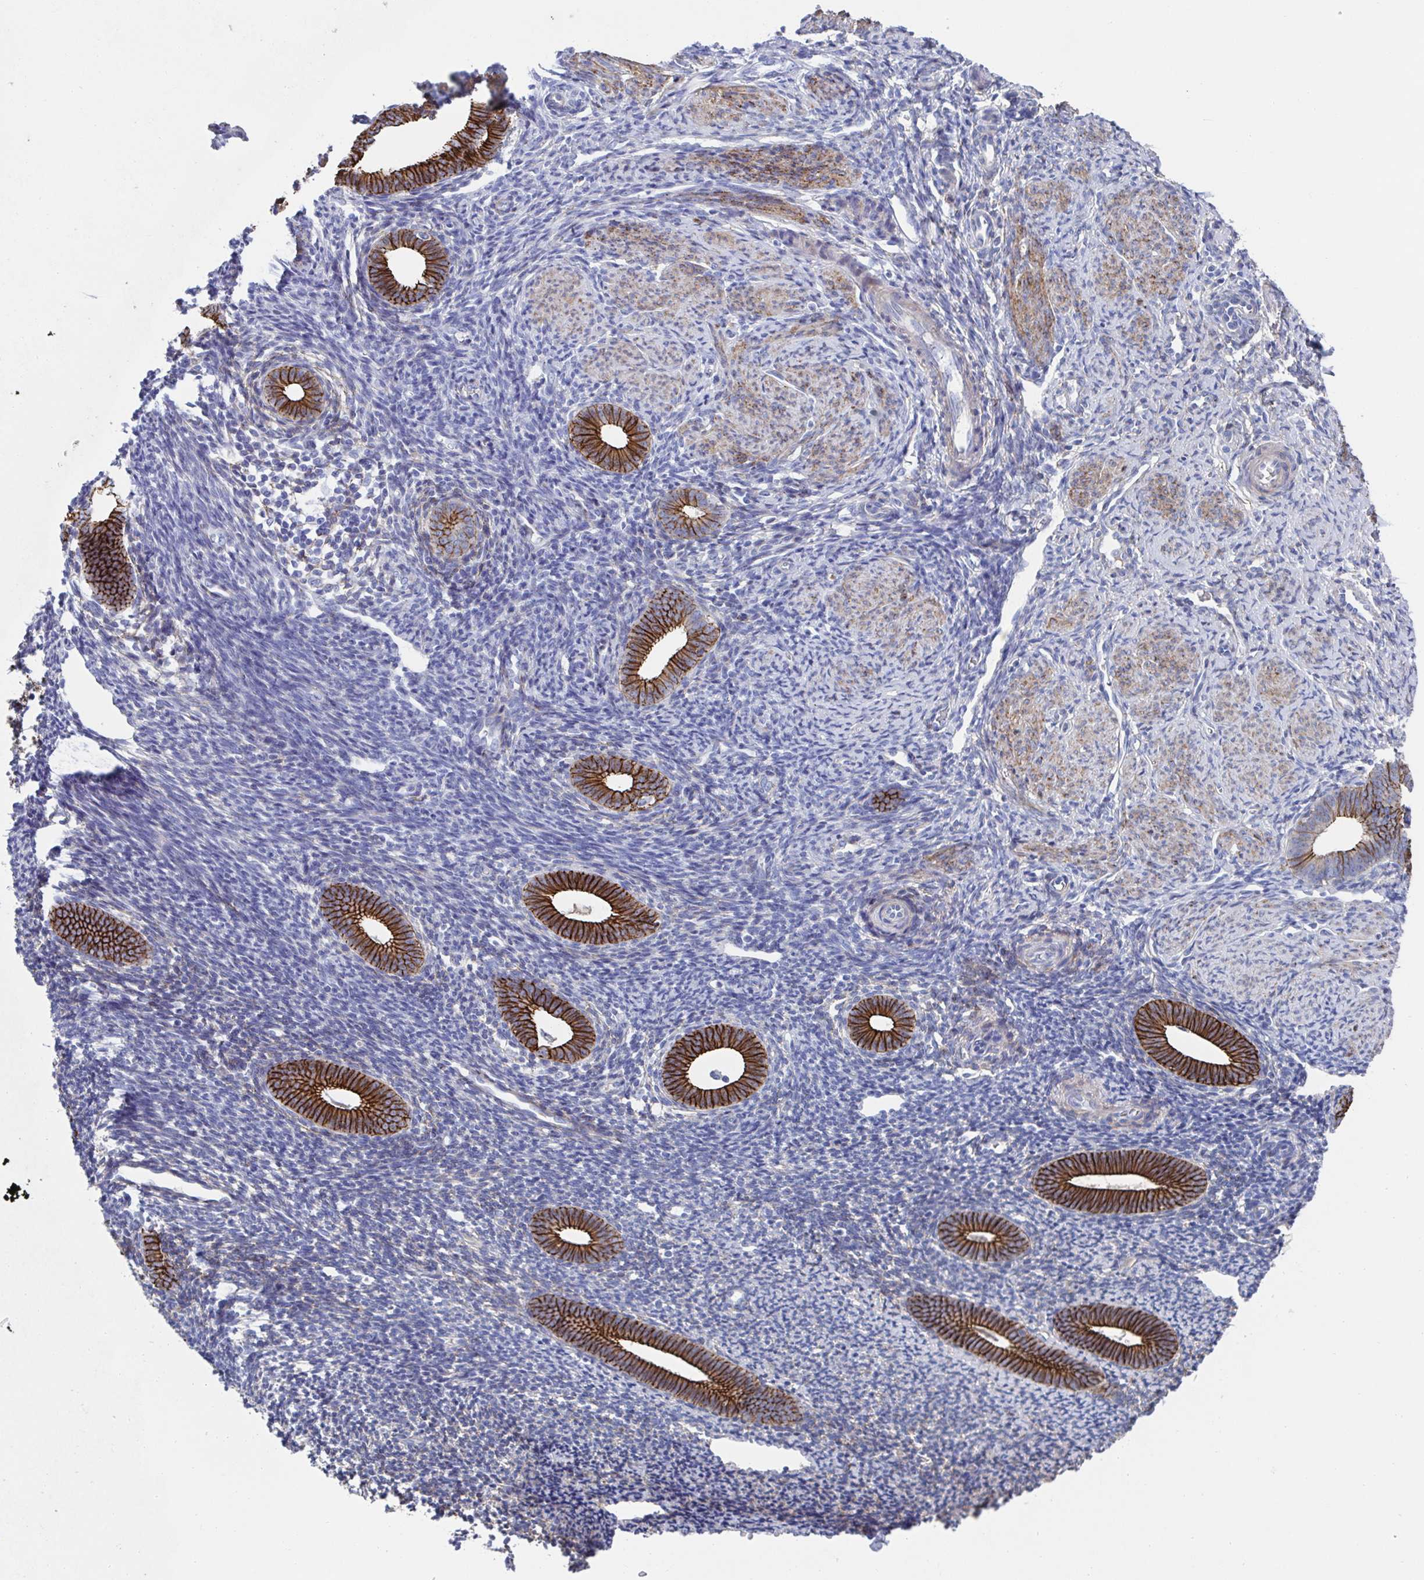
{"staining": {"intensity": "negative", "quantity": "none", "location": "none"}, "tissue": "endometrium", "cell_type": "Cells in endometrial stroma", "image_type": "normal", "snomed": [{"axis": "morphology", "description": "Normal tissue, NOS"}, {"axis": "topography", "description": "Endometrium"}], "caption": "Protein analysis of benign endometrium displays no significant expression in cells in endometrial stroma.", "gene": "CDH2", "patient": {"sex": "female", "age": 39}}